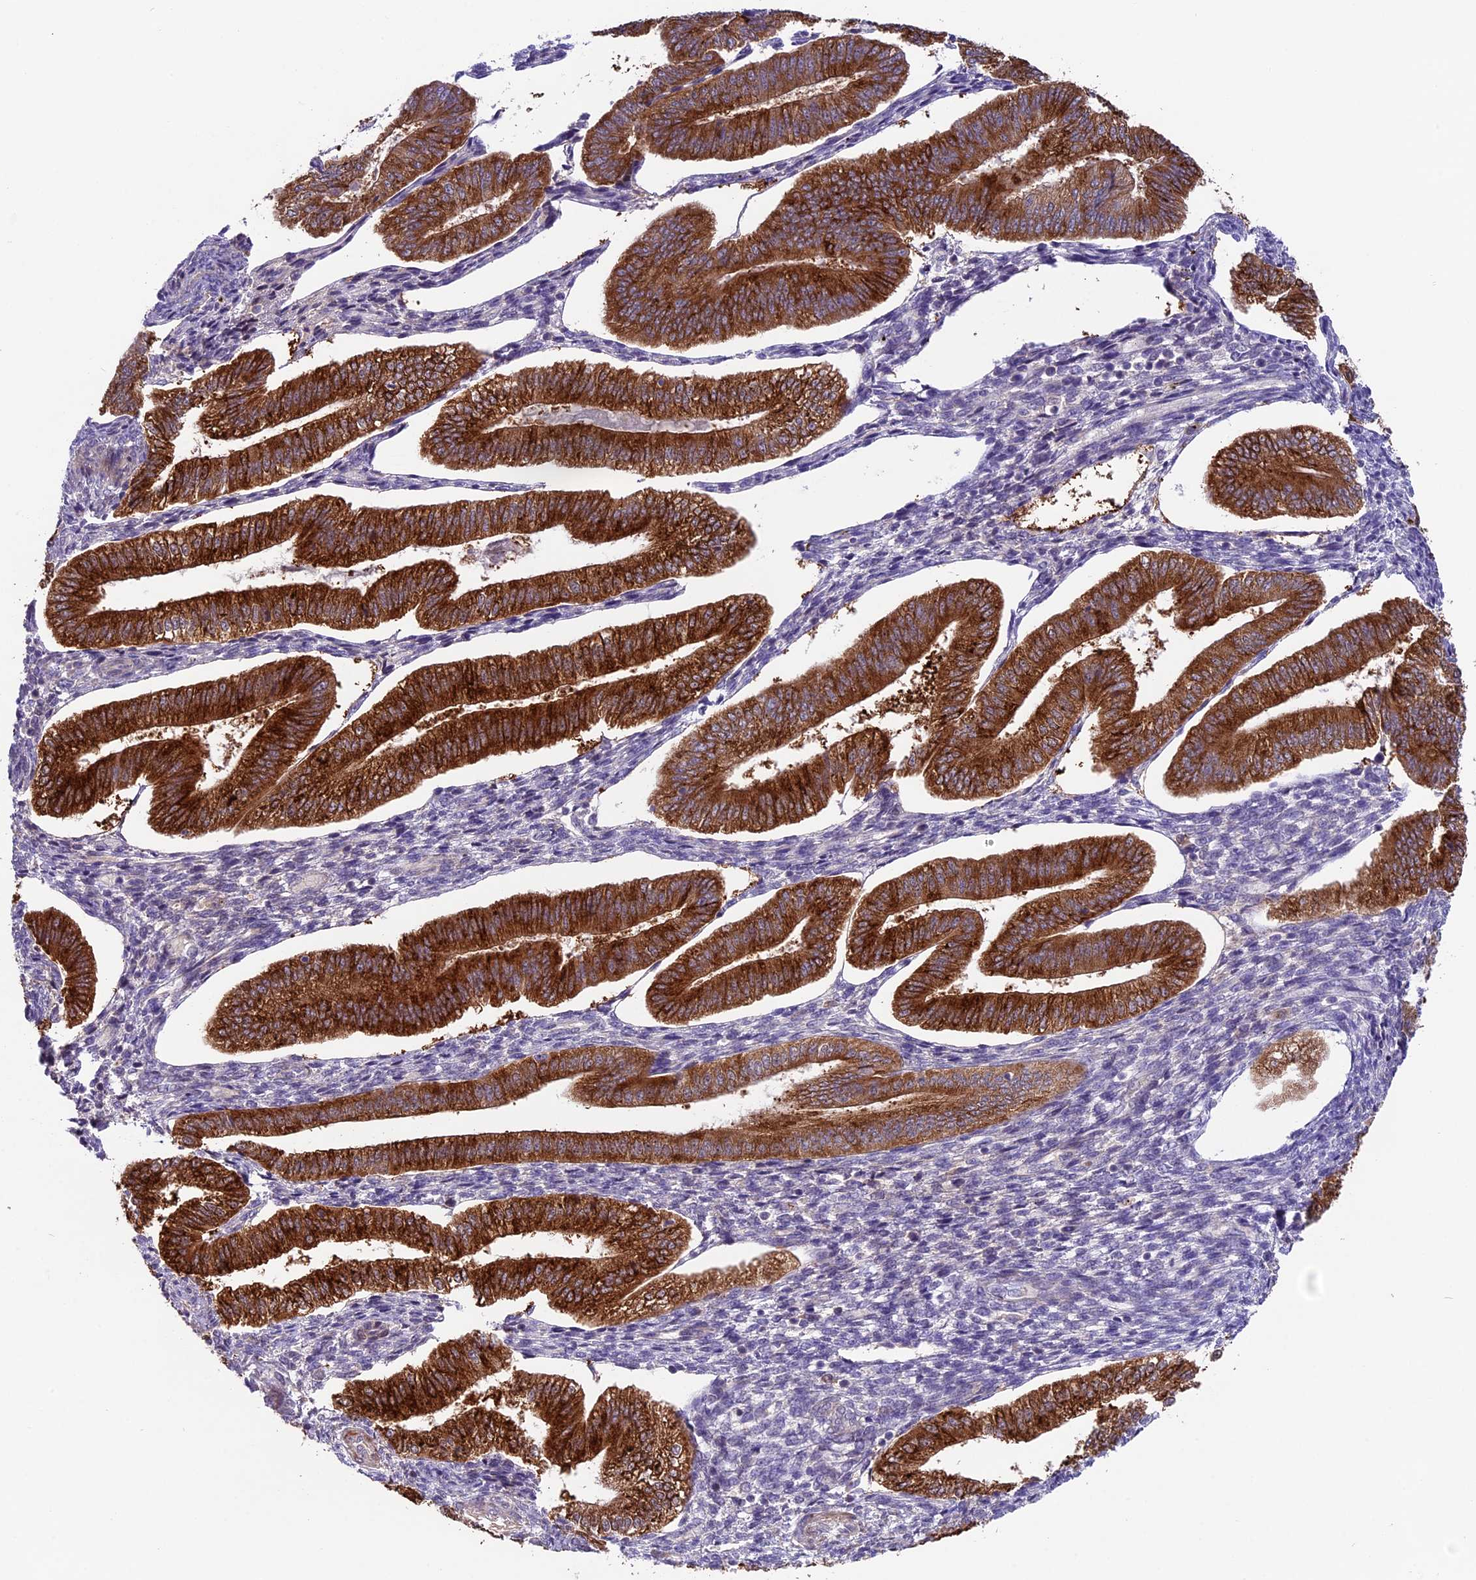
{"staining": {"intensity": "weak", "quantity": "<25%", "location": "cytoplasmic/membranous"}, "tissue": "endometrium", "cell_type": "Cells in endometrial stroma", "image_type": "normal", "snomed": [{"axis": "morphology", "description": "Normal tissue, NOS"}, {"axis": "topography", "description": "Endometrium"}], "caption": "Cells in endometrial stroma show no significant staining in normal endometrium. (Brightfield microscopy of DAB IHC at high magnification).", "gene": "COG8", "patient": {"sex": "female", "age": 34}}